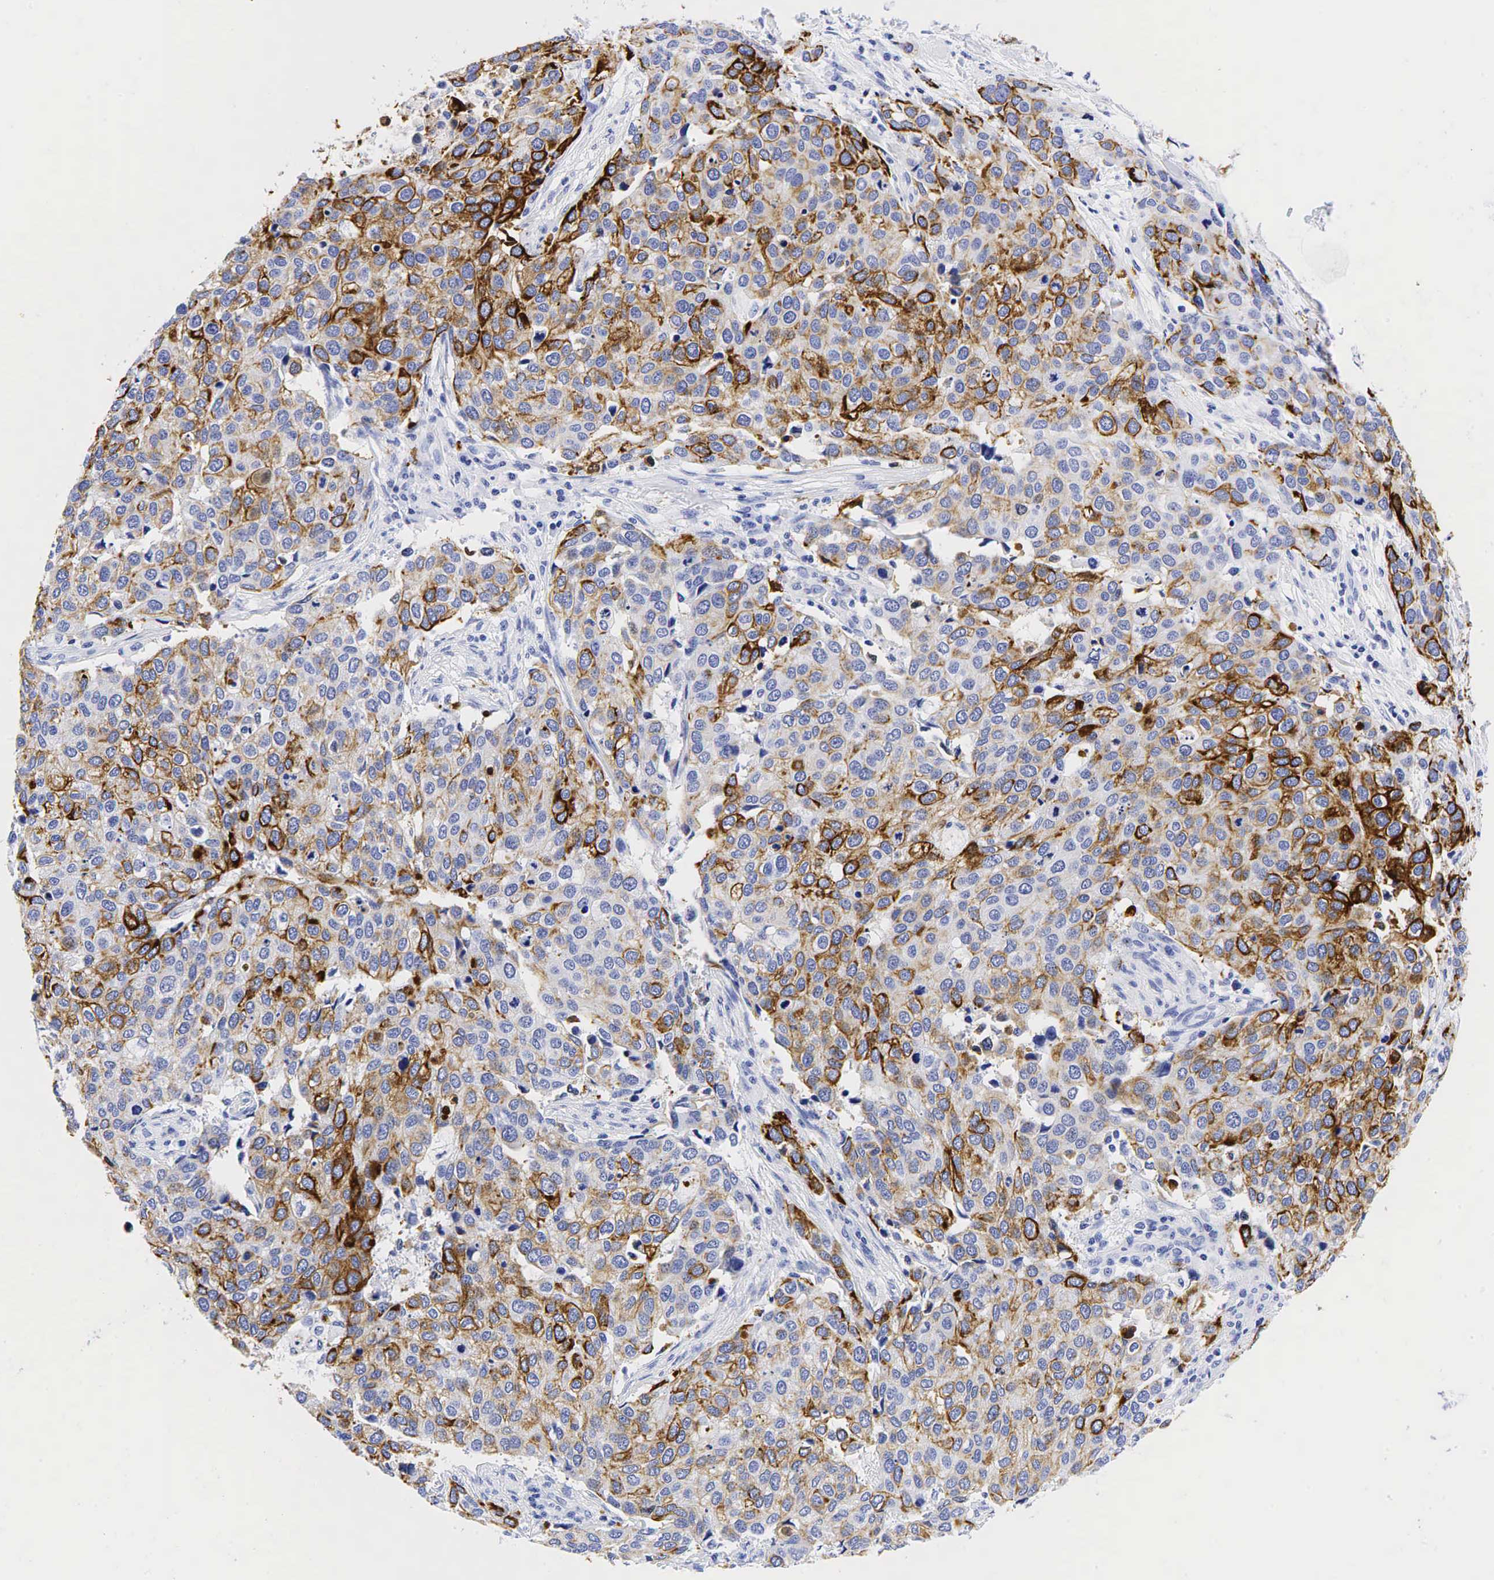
{"staining": {"intensity": "moderate", "quantity": "25%-75%", "location": "cytoplasmic/membranous"}, "tissue": "cervical cancer", "cell_type": "Tumor cells", "image_type": "cancer", "snomed": [{"axis": "morphology", "description": "Squamous cell carcinoma, NOS"}, {"axis": "topography", "description": "Cervix"}], "caption": "This micrograph exhibits immunohistochemistry staining of human cervical cancer, with medium moderate cytoplasmic/membranous positivity in approximately 25%-75% of tumor cells.", "gene": "KRT7", "patient": {"sex": "female", "age": 54}}